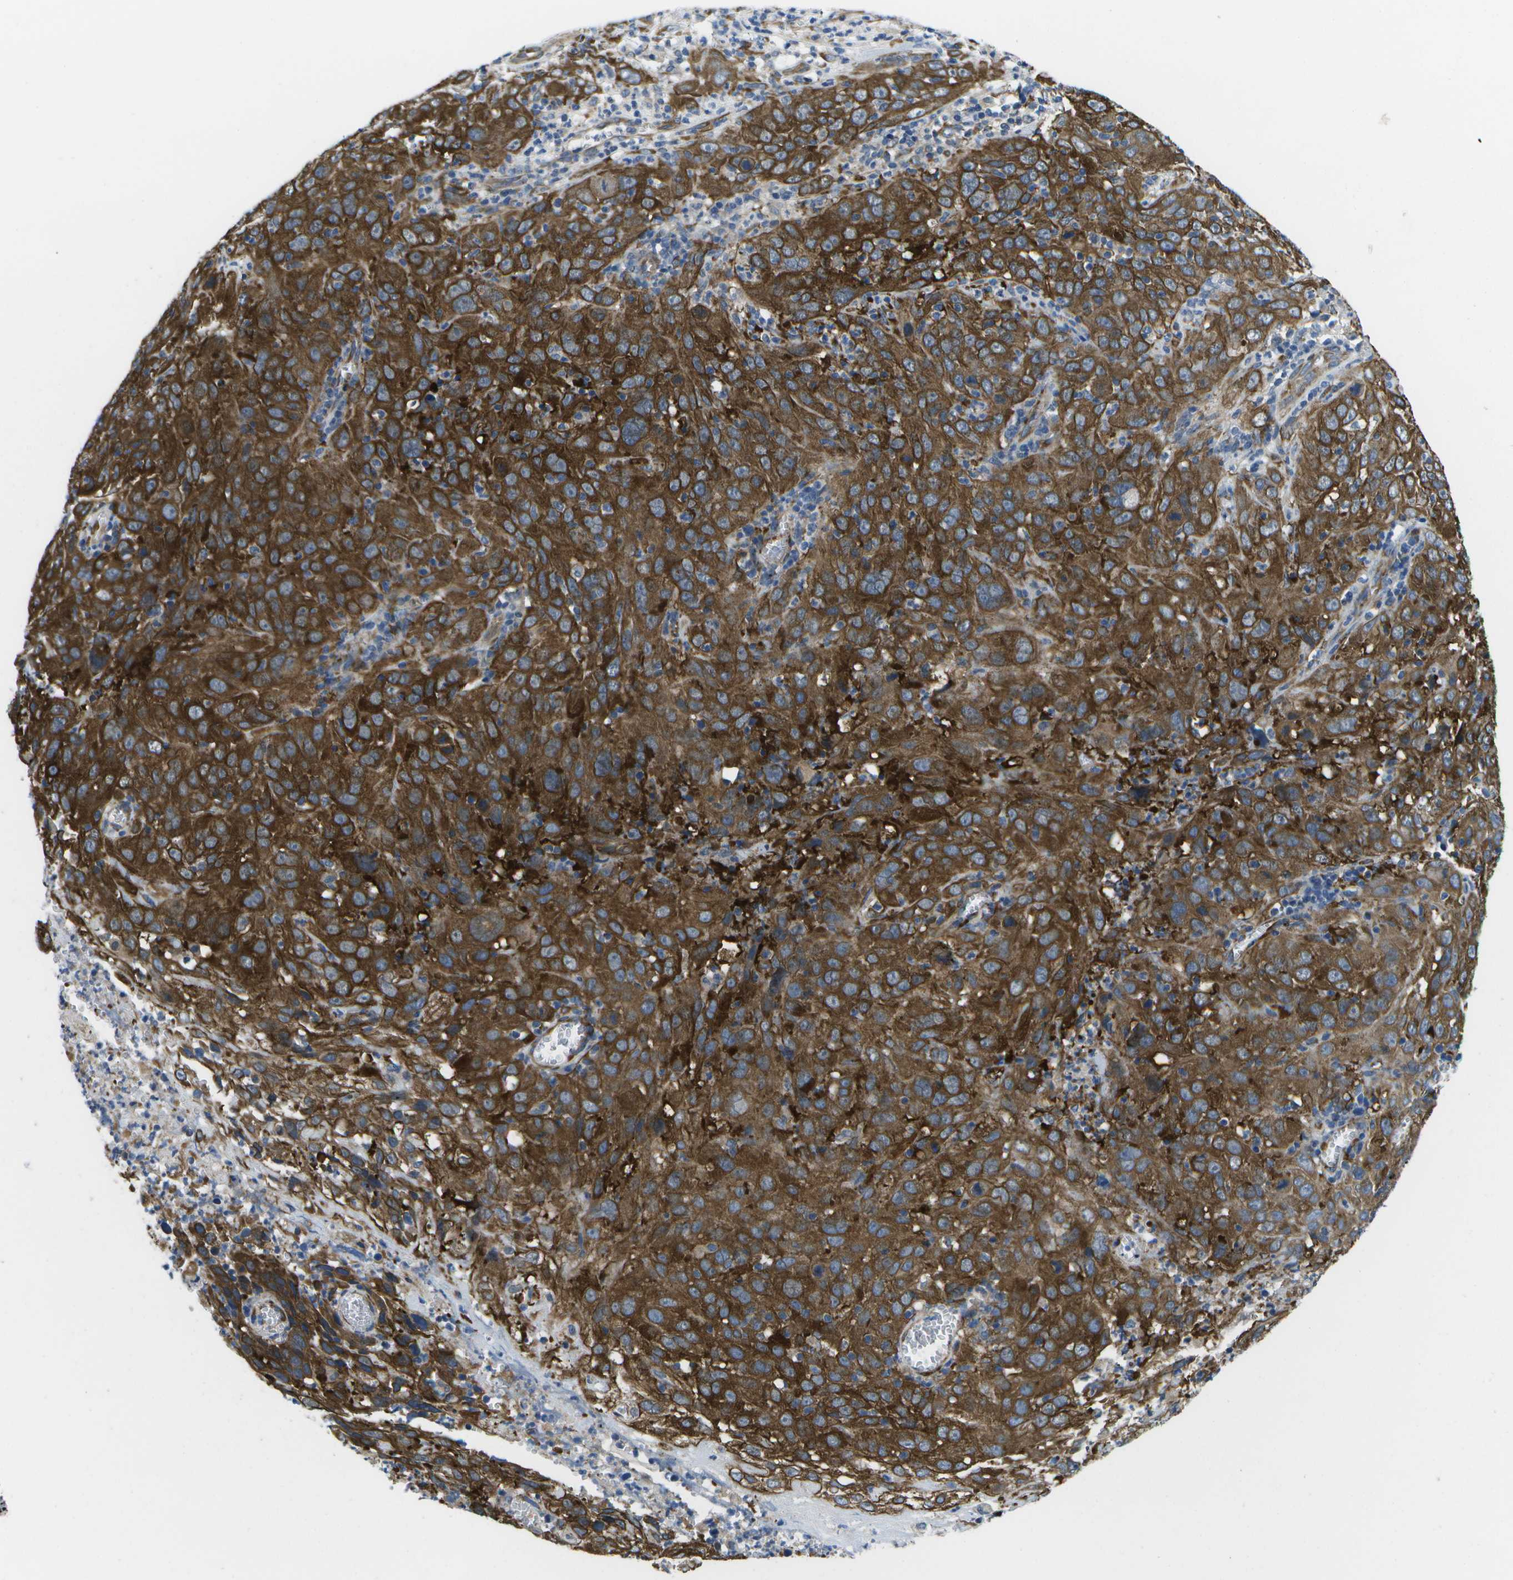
{"staining": {"intensity": "strong", "quantity": ">75%", "location": "cytoplasmic/membranous"}, "tissue": "cervical cancer", "cell_type": "Tumor cells", "image_type": "cancer", "snomed": [{"axis": "morphology", "description": "Squamous cell carcinoma, NOS"}, {"axis": "topography", "description": "Cervix"}], "caption": "Immunohistochemical staining of human cervical squamous cell carcinoma exhibits strong cytoplasmic/membranous protein positivity in about >75% of tumor cells.", "gene": "P3H1", "patient": {"sex": "female", "age": 32}}